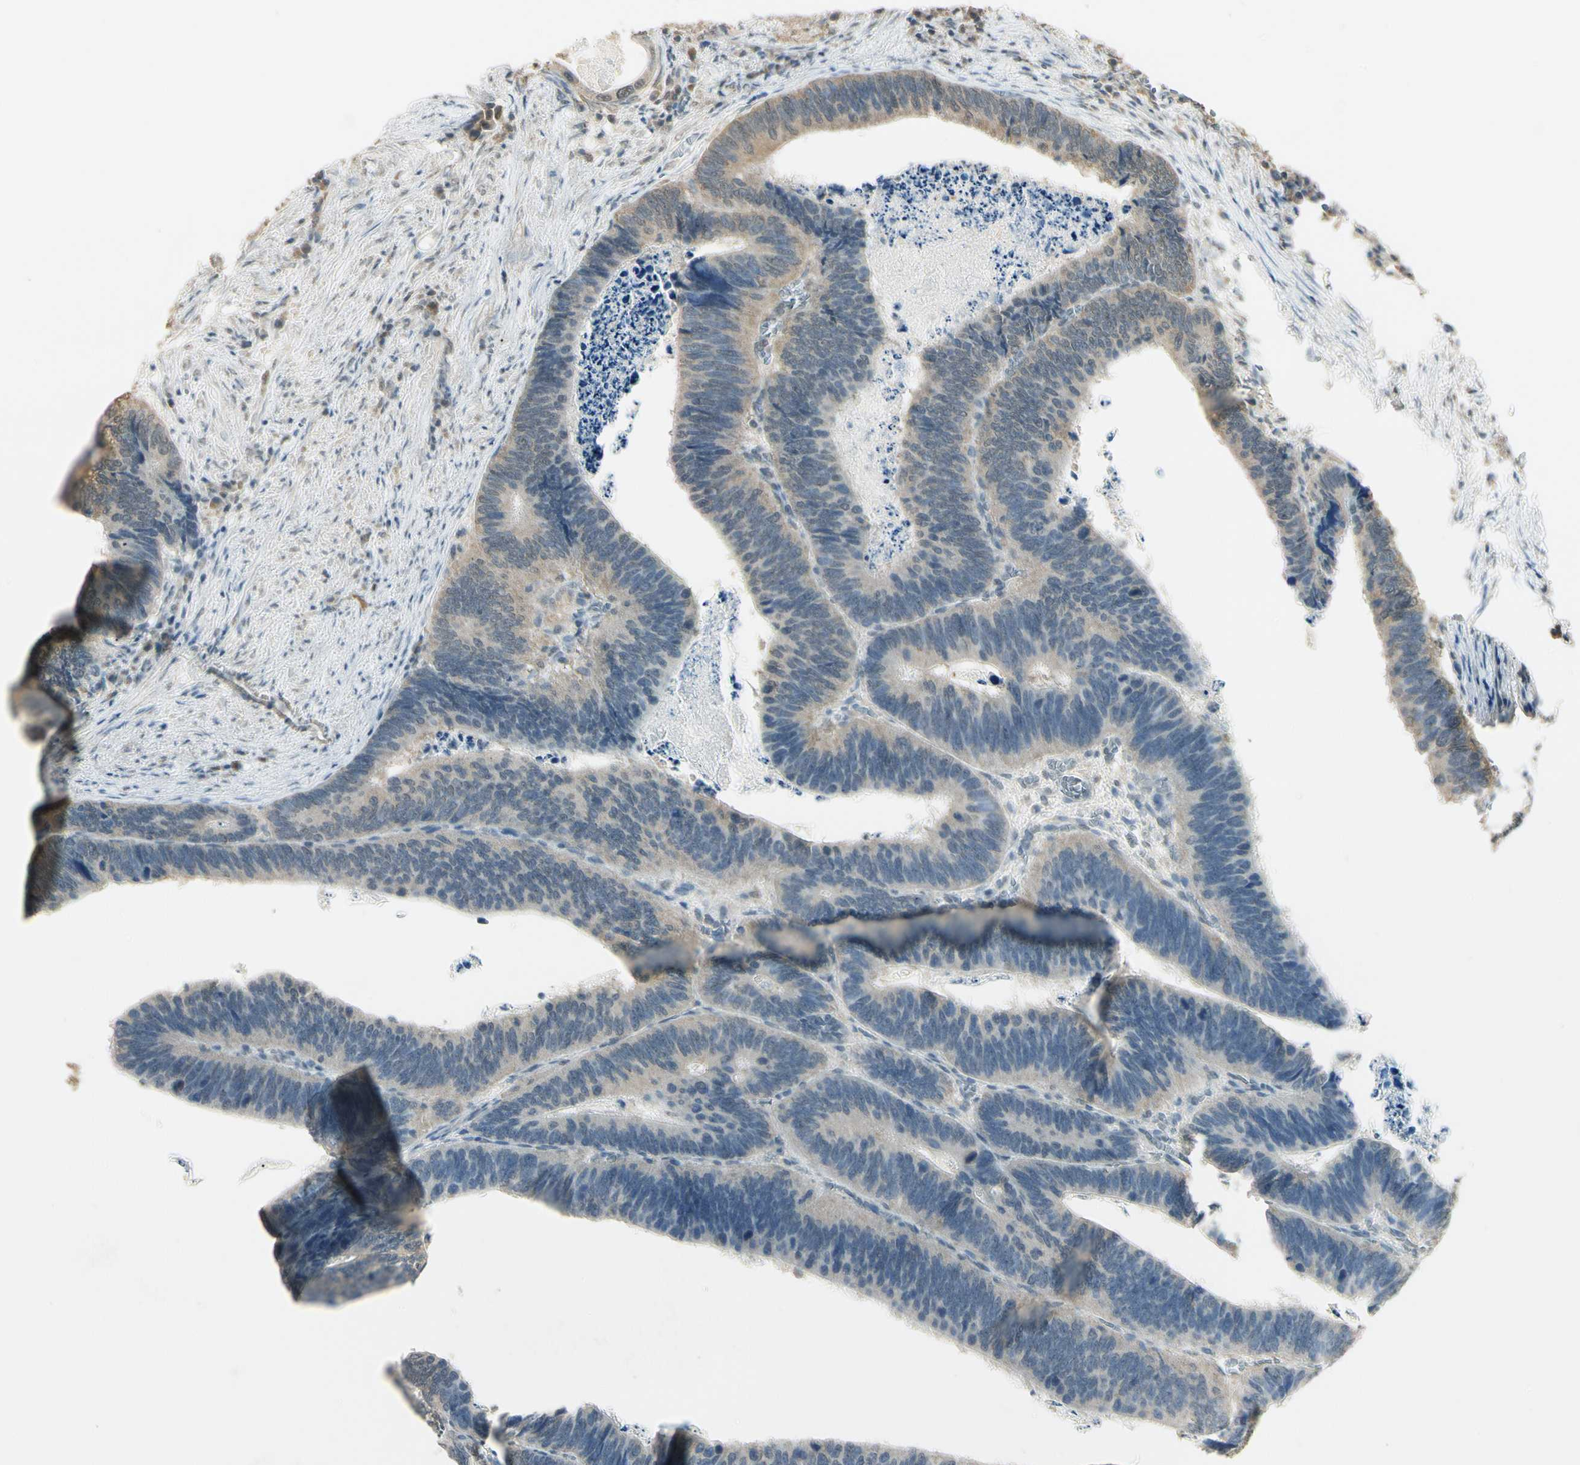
{"staining": {"intensity": "weak", "quantity": "25%-75%", "location": "cytoplasmic/membranous"}, "tissue": "colorectal cancer", "cell_type": "Tumor cells", "image_type": "cancer", "snomed": [{"axis": "morphology", "description": "Adenocarcinoma, NOS"}, {"axis": "topography", "description": "Colon"}], "caption": "Adenocarcinoma (colorectal) stained with DAB immunohistochemistry demonstrates low levels of weak cytoplasmic/membranous positivity in approximately 25%-75% of tumor cells.", "gene": "SGCA", "patient": {"sex": "male", "age": 72}}